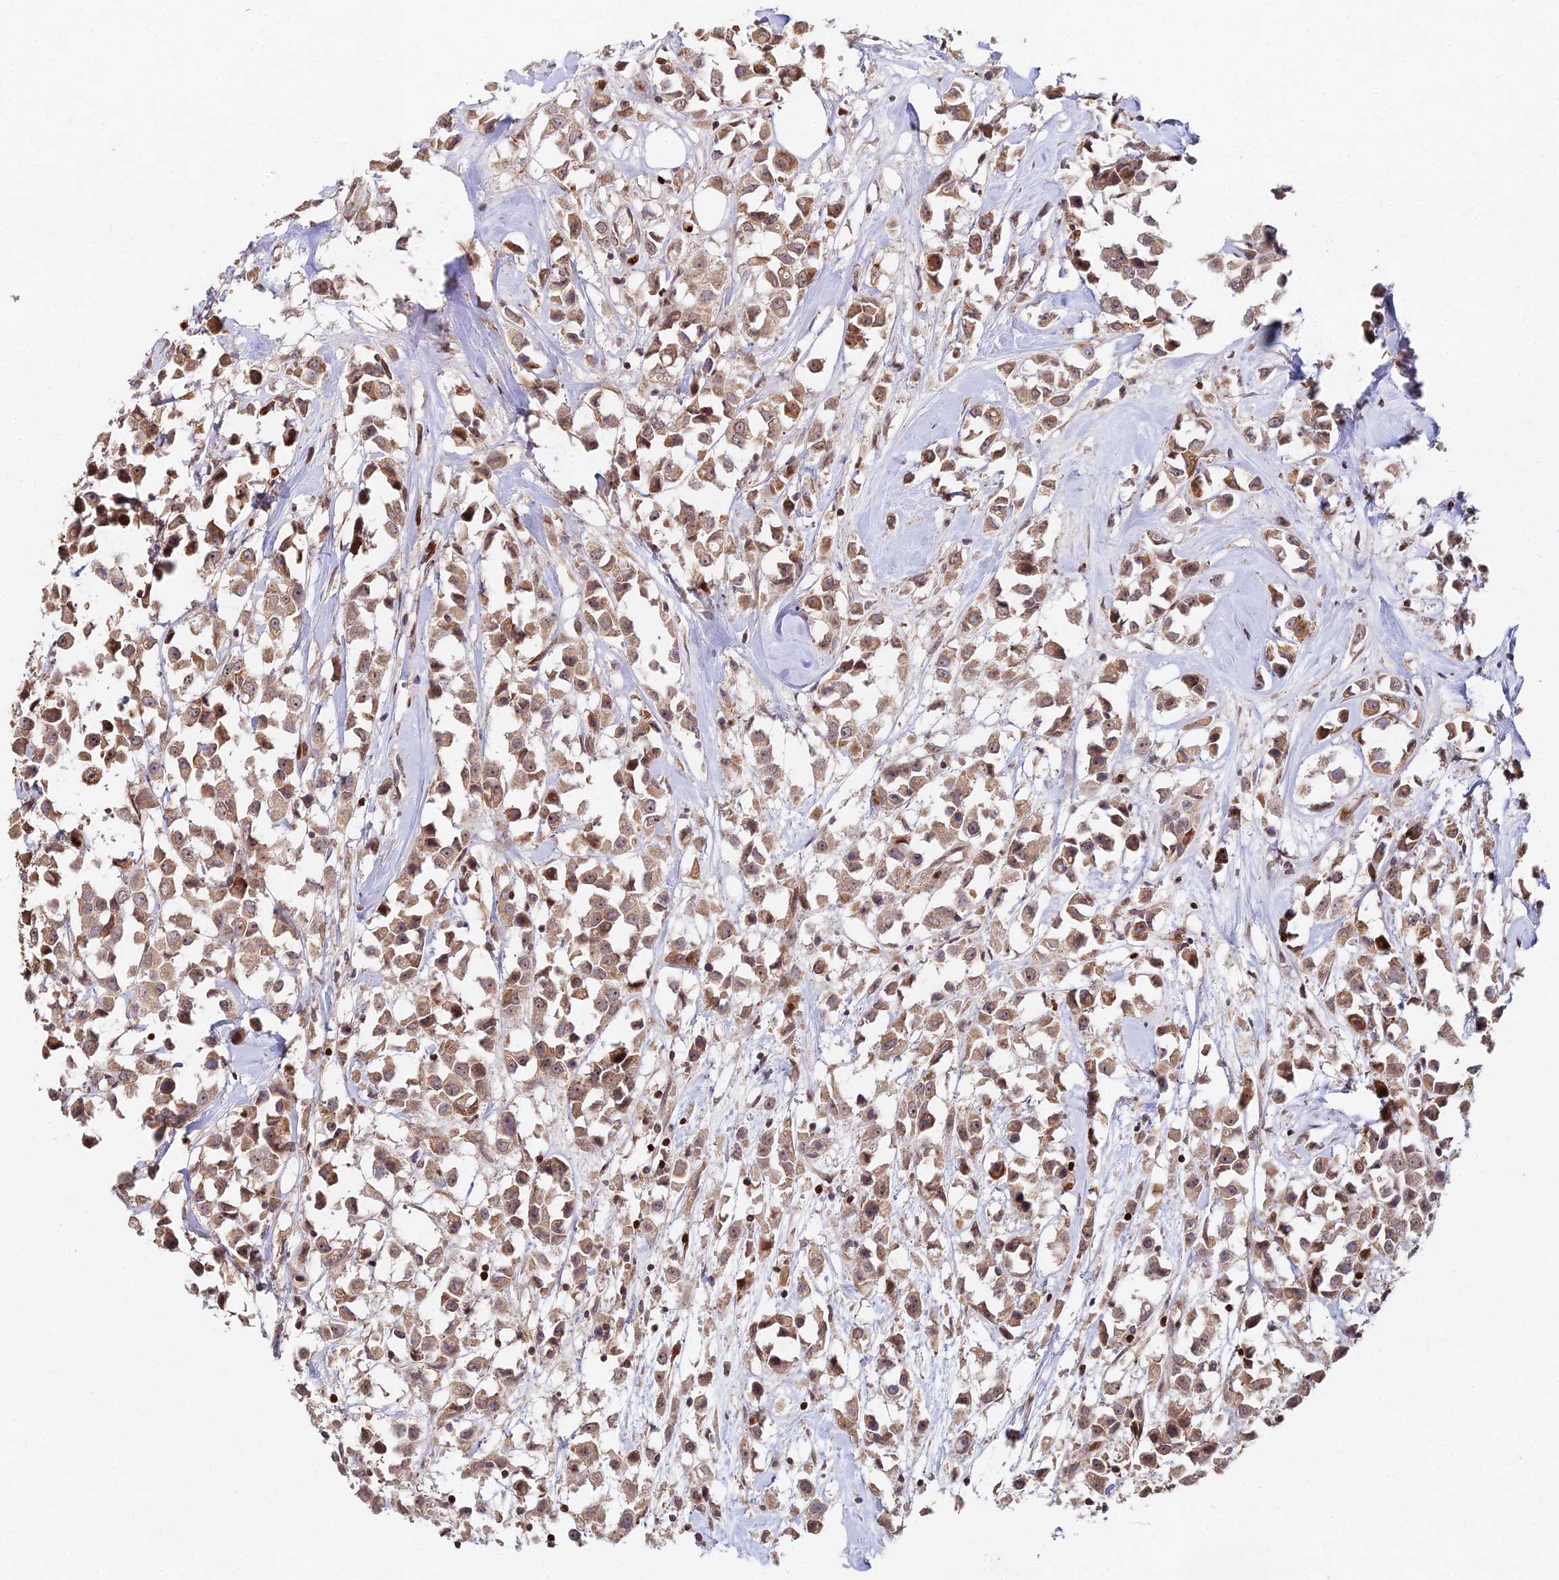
{"staining": {"intensity": "moderate", "quantity": ">75%", "location": "cytoplasmic/membranous"}, "tissue": "breast cancer", "cell_type": "Tumor cells", "image_type": "cancer", "snomed": [{"axis": "morphology", "description": "Duct carcinoma"}, {"axis": "topography", "description": "Breast"}], "caption": "Protein staining by IHC displays moderate cytoplasmic/membranous expression in about >75% of tumor cells in breast cancer (infiltrating ductal carcinoma). (DAB (3,3'-diaminobenzidine) IHC with brightfield microscopy, high magnification).", "gene": "RBMS2", "patient": {"sex": "female", "age": 61}}